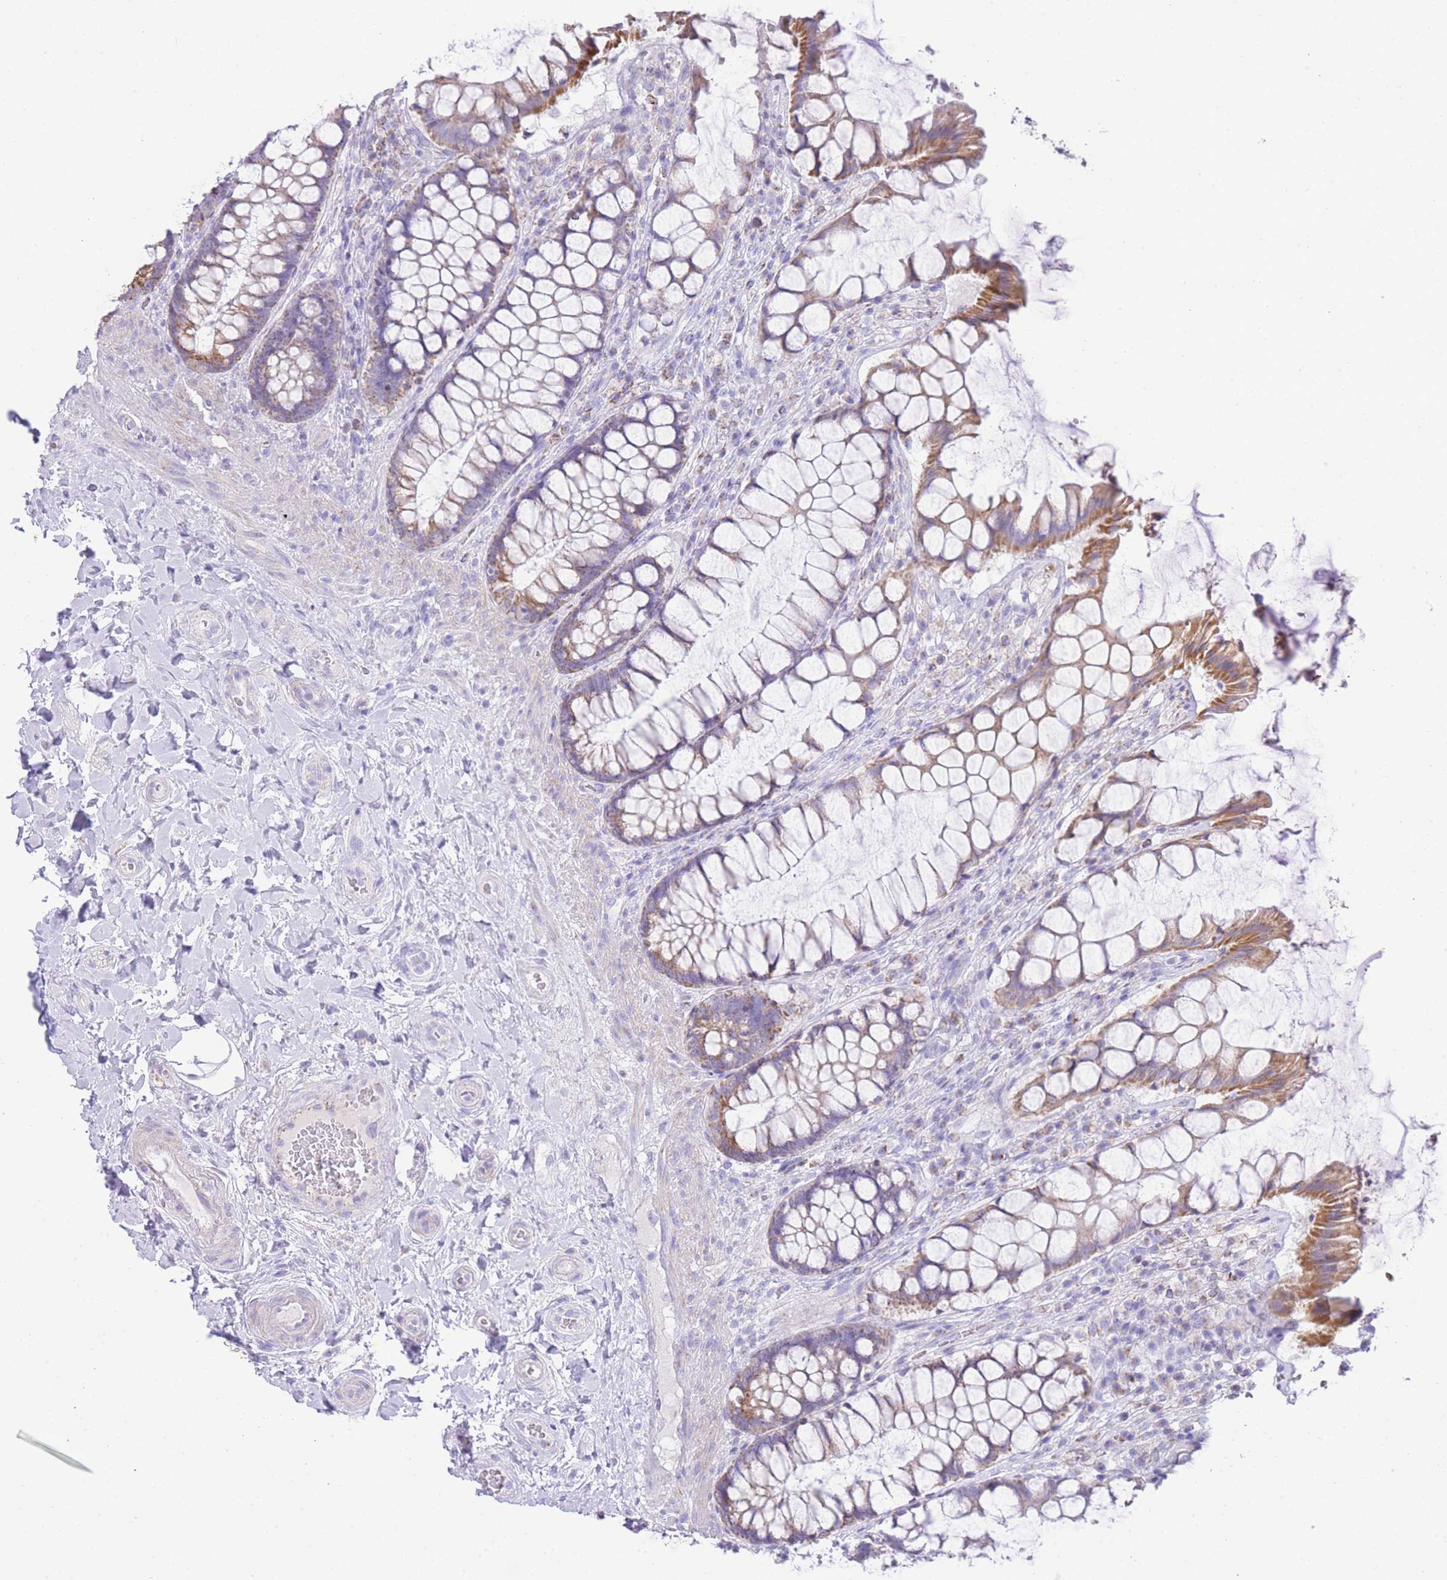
{"staining": {"intensity": "moderate", "quantity": ">75%", "location": "cytoplasmic/membranous"}, "tissue": "rectum", "cell_type": "Glandular cells", "image_type": "normal", "snomed": [{"axis": "morphology", "description": "Normal tissue, NOS"}, {"axis": "topography", "description": "Rectum"}], "caption": "A medium amount of moderate cytoplasmic/membranous positivity is appreciated in approximately >75% of glandular cells in normal rectum. (DAB IHC, brown staining for protein, blue staining for nuclei).", "gene": "ACSM4", "patient": {"sex": "female", "age": 58}}